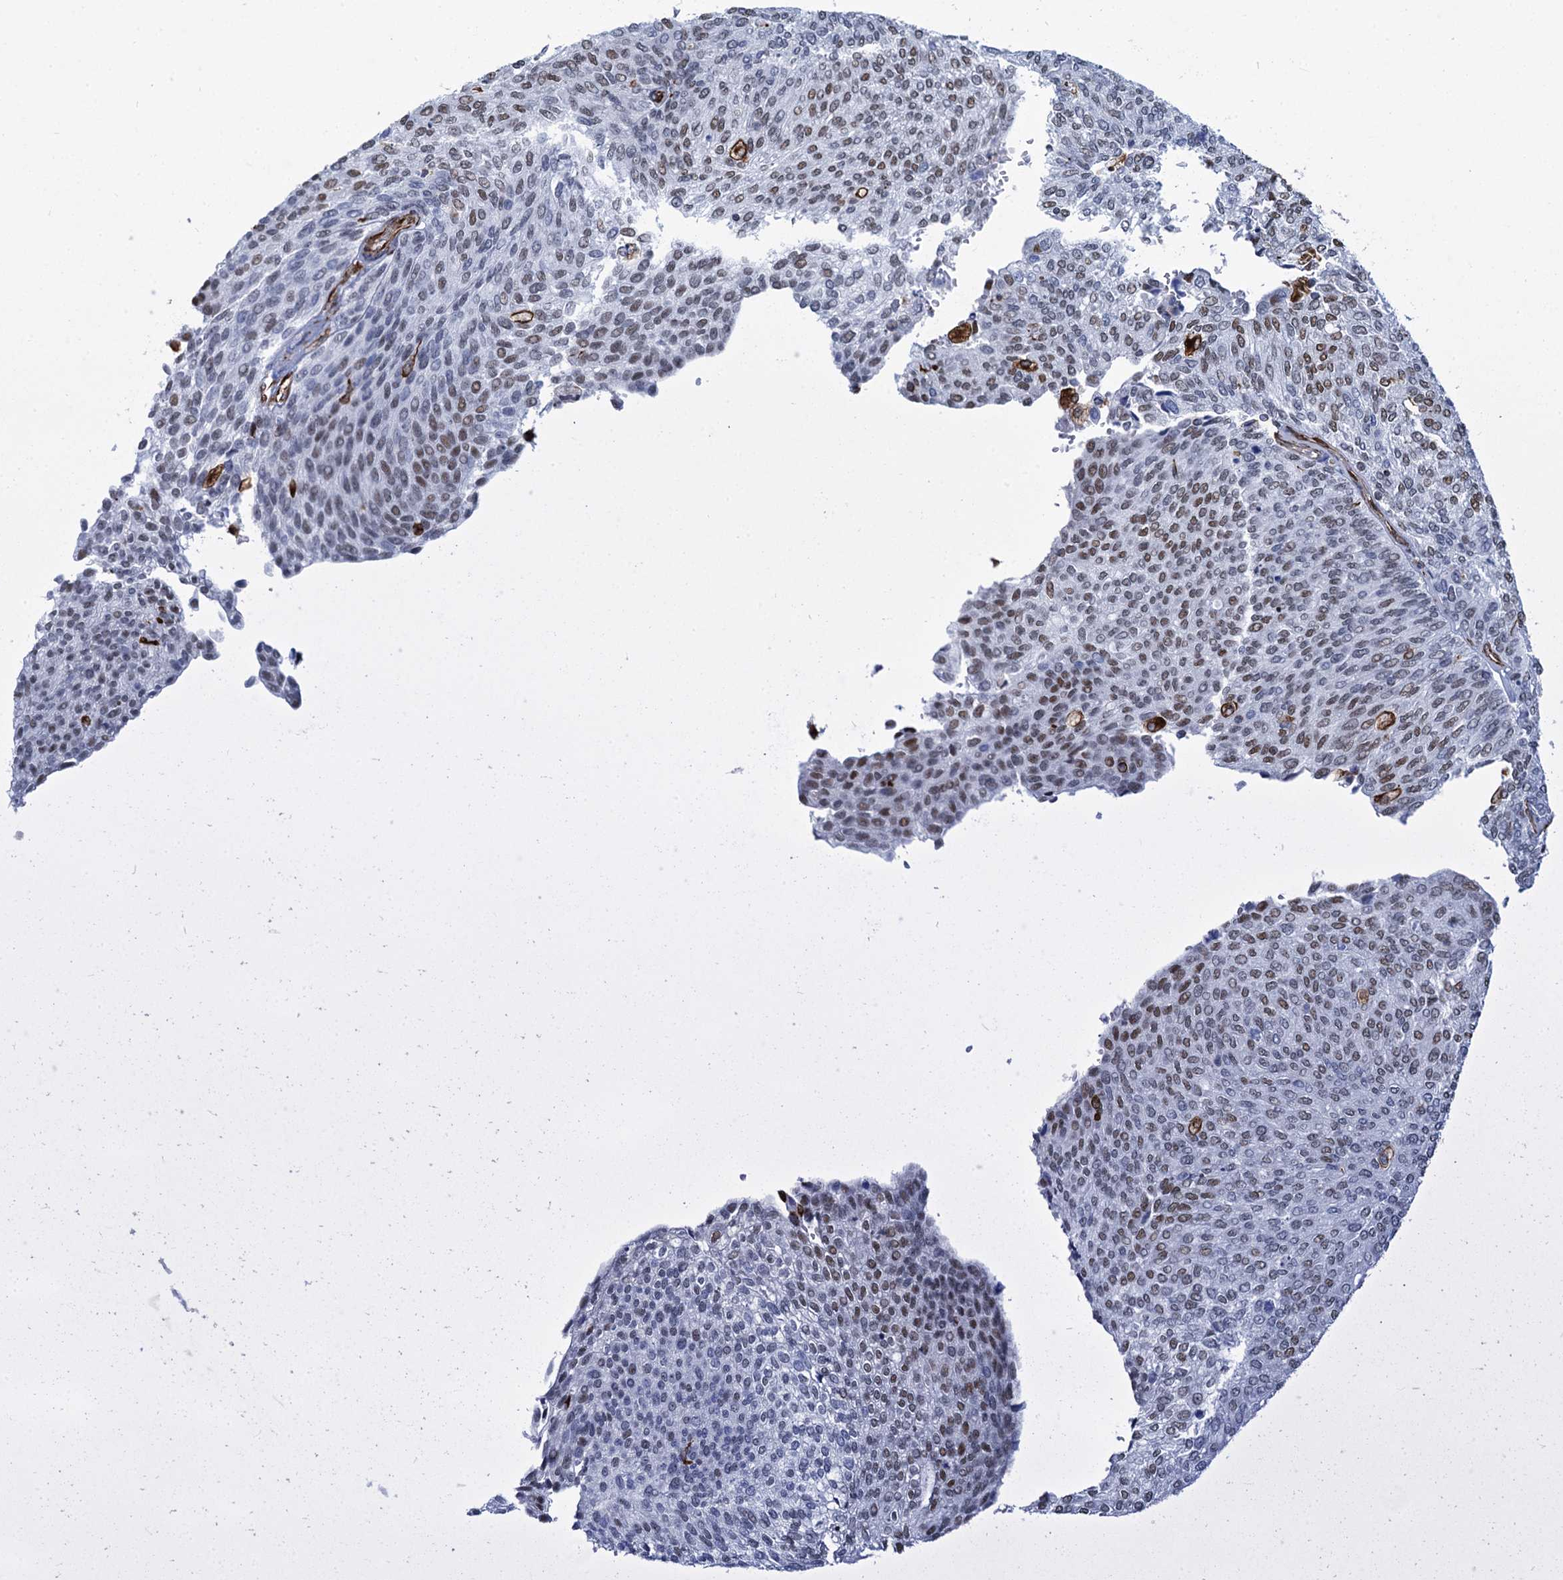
{"staining": {"intensity": "moderate", "quantity": "<25%", "location": "nuclear"}, "tissue": "urothelial cancer", "cell_type": "Tumor cells", "image_type": "cancer", "snomed": [{"axis": "morphology", "description": "Urothelial carcinoma, Low grade"}, {"axis": "topography", "description": "Urinary bladder"}], "caption": "The image displays a brown stain indicating the presence of a protein in the nuclear of tumor cells in urothelial cancer.", "gene": "PGM2", "patient": {"sex": "female", "age": 79}}